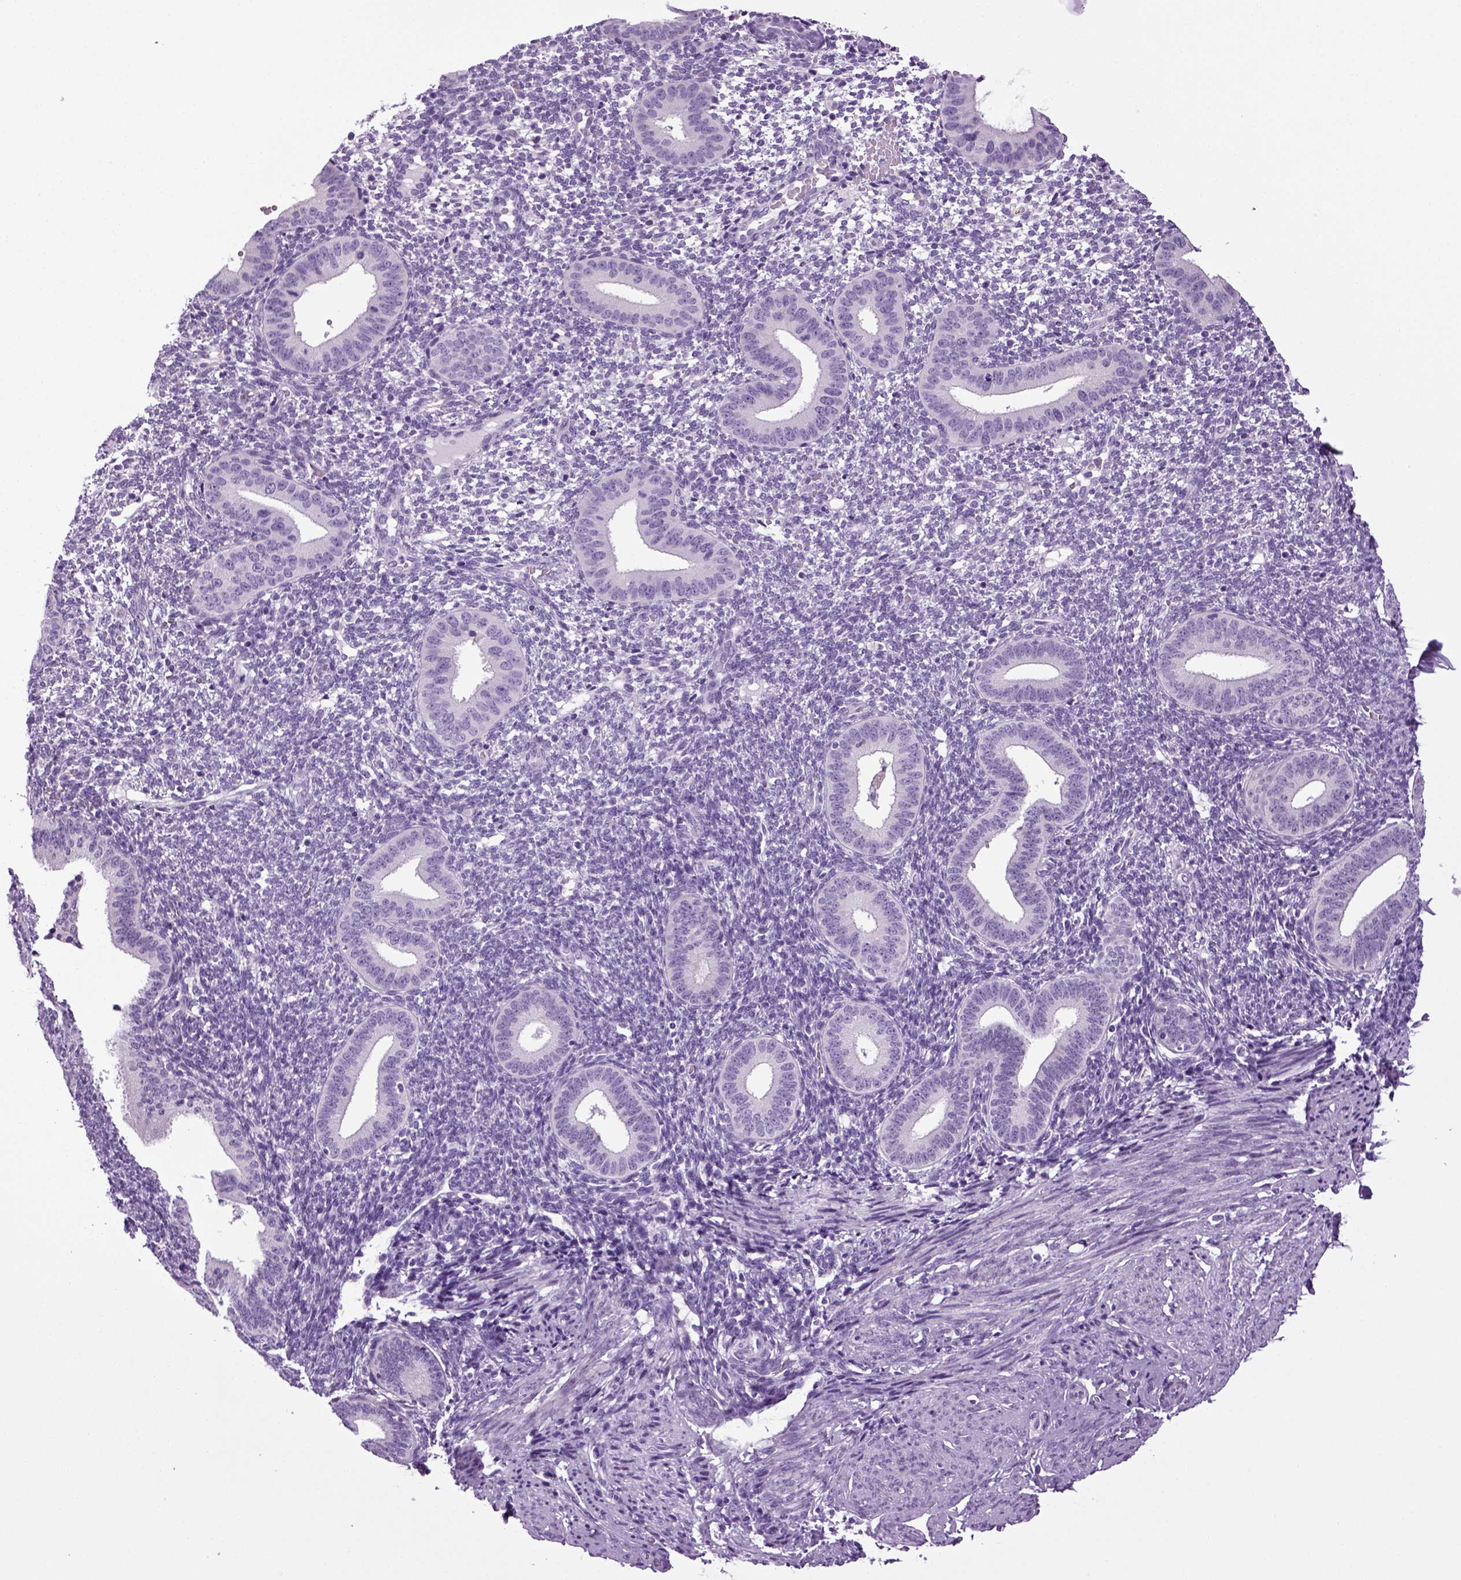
{"staining": {"intensity": "negative", "quantity": "none", "location": "none"}, "tissue": "endometrium", "cell_type": "Cells in endometrial stroma", "image_type": "normal", "snomed": [{"axis": "morphology", "description": "Normal tissue, NOS"}, {"axis": "topography", "description": "Endometrium"}], "caption": "An image of endometrium stained for a protein shows no brown staining in cells in endometrial stroma. (Stains: DAB (3,3'-diaminobenzidine) immunohistochemistry with hematoxylin counter stain, Microscopy: brightfield microscopy at high magnification).", "gene": "HMCN2", "patient": {"sex": "female", "age": 40}}